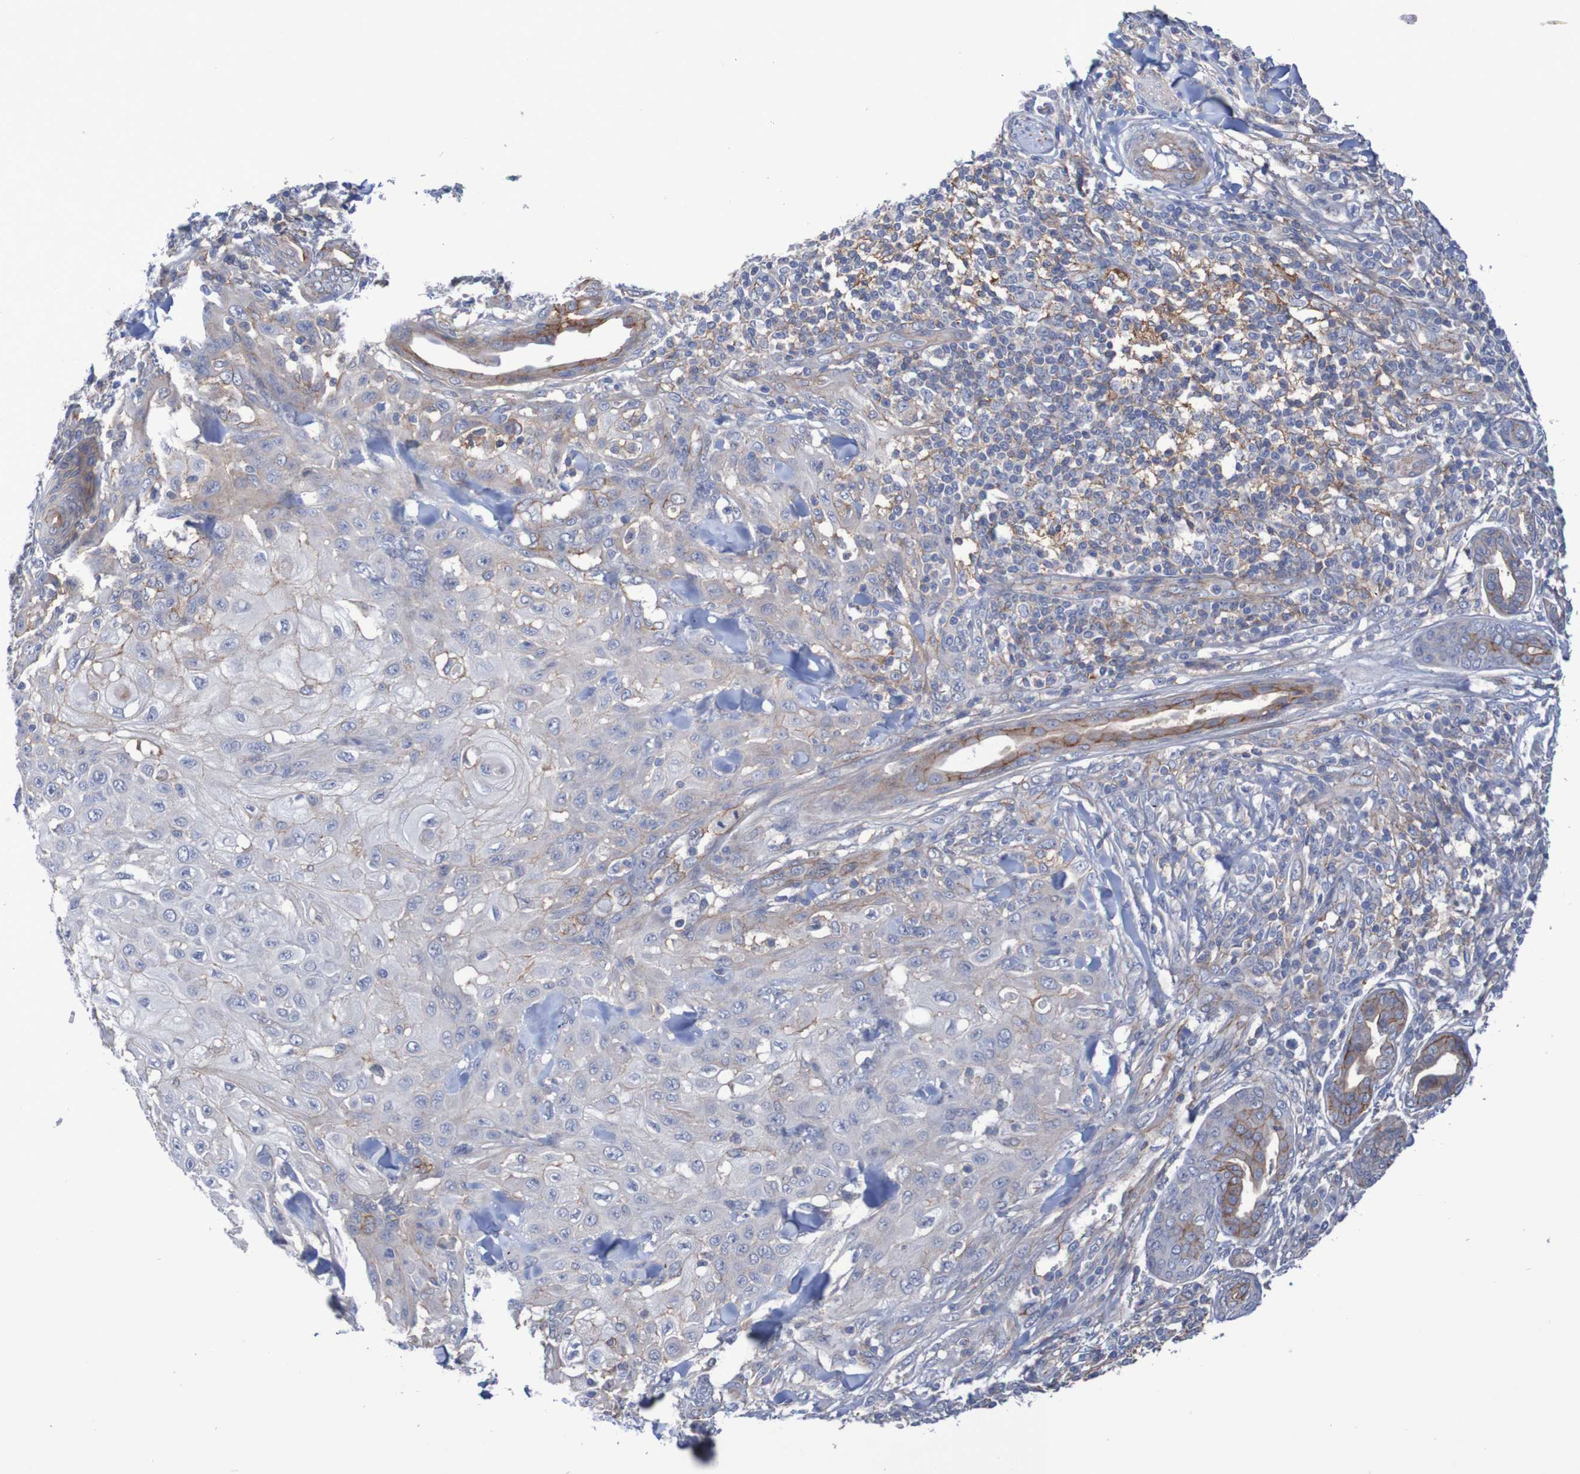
{"staining": {"intensity": "weak", "quantity": "<25%", "location": "cytoplasmic/membranous"}, "tissue": "skin cancer", "cell_type": "Tumor cells", "image_type": "cancer", "snomed": [{"axis": "morphology", "description": "Squamous cell carcinoma, NOS"}, {"axis": "topography", "description": "Skin"}], "caption": "Squamous cell carcinoma (skin) stained for a protein using immunohistochemistry (IHC) demonstrates no staining tumor cells.", "gene": "NECTIN2", "patient": {"sex": "male", "age": 24}}